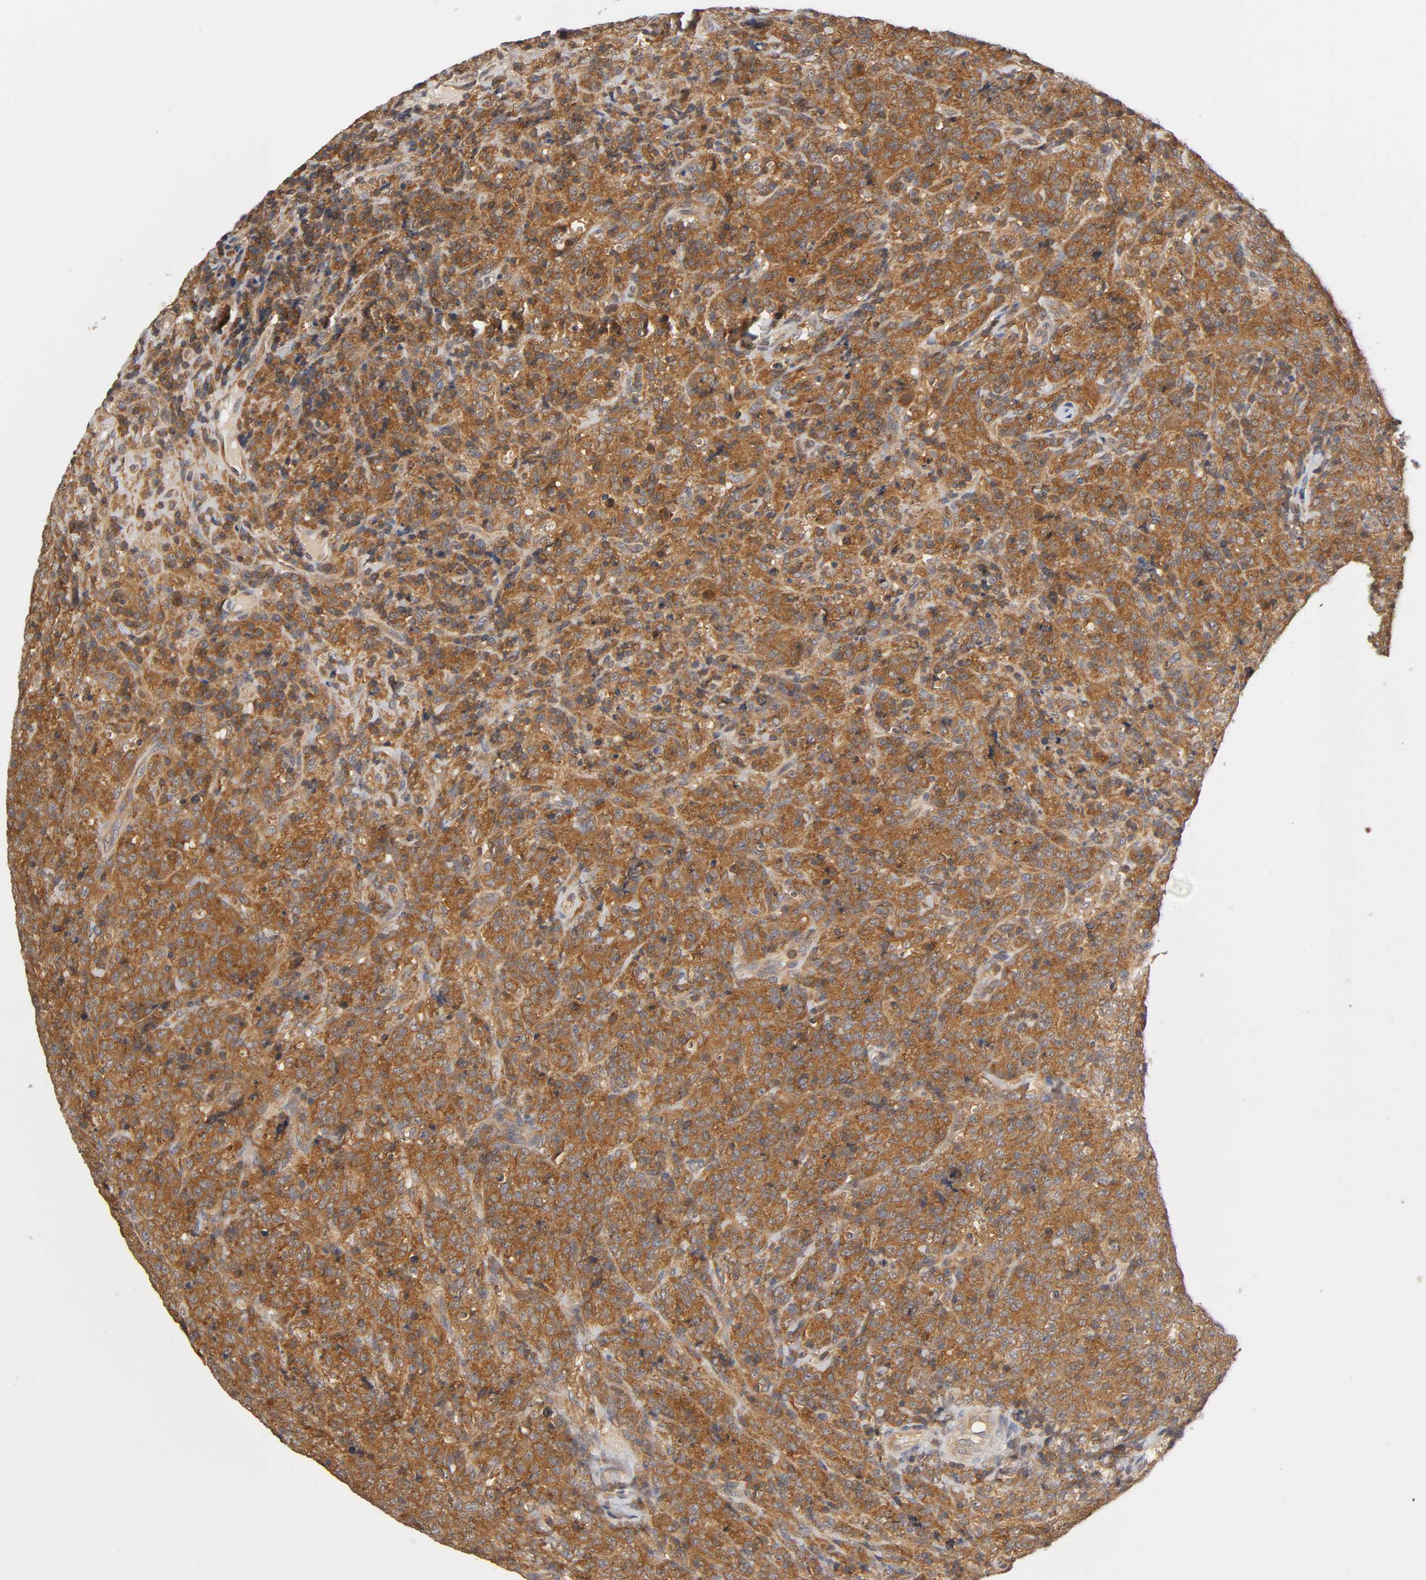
{"staining": {"intensity": "strong", "quantity": ">75%", "location": "cytoplasmic/membranous"}, "tissue": "lymphoma", "cell_type": "Tumor cells", "image_type": "cancer", "snomed": [{"axis": "morphology", "description": "Malignant lymphoma, non-Hodgkin's type, High grade"}, {"axis": "topography", "description": "Tonsil"}], "caption": "An immunohistochemistry (IHC) photomicrograph of tumor tissue is shown. Protein staining in brown labels strong cytoplasmic/membranous positivity in malignant lymphoma, non-Hodgkin's type (high-grade) within tumor cells.", "gene": "ACTR2", "patient": {"sex": "female", "age": 36}}